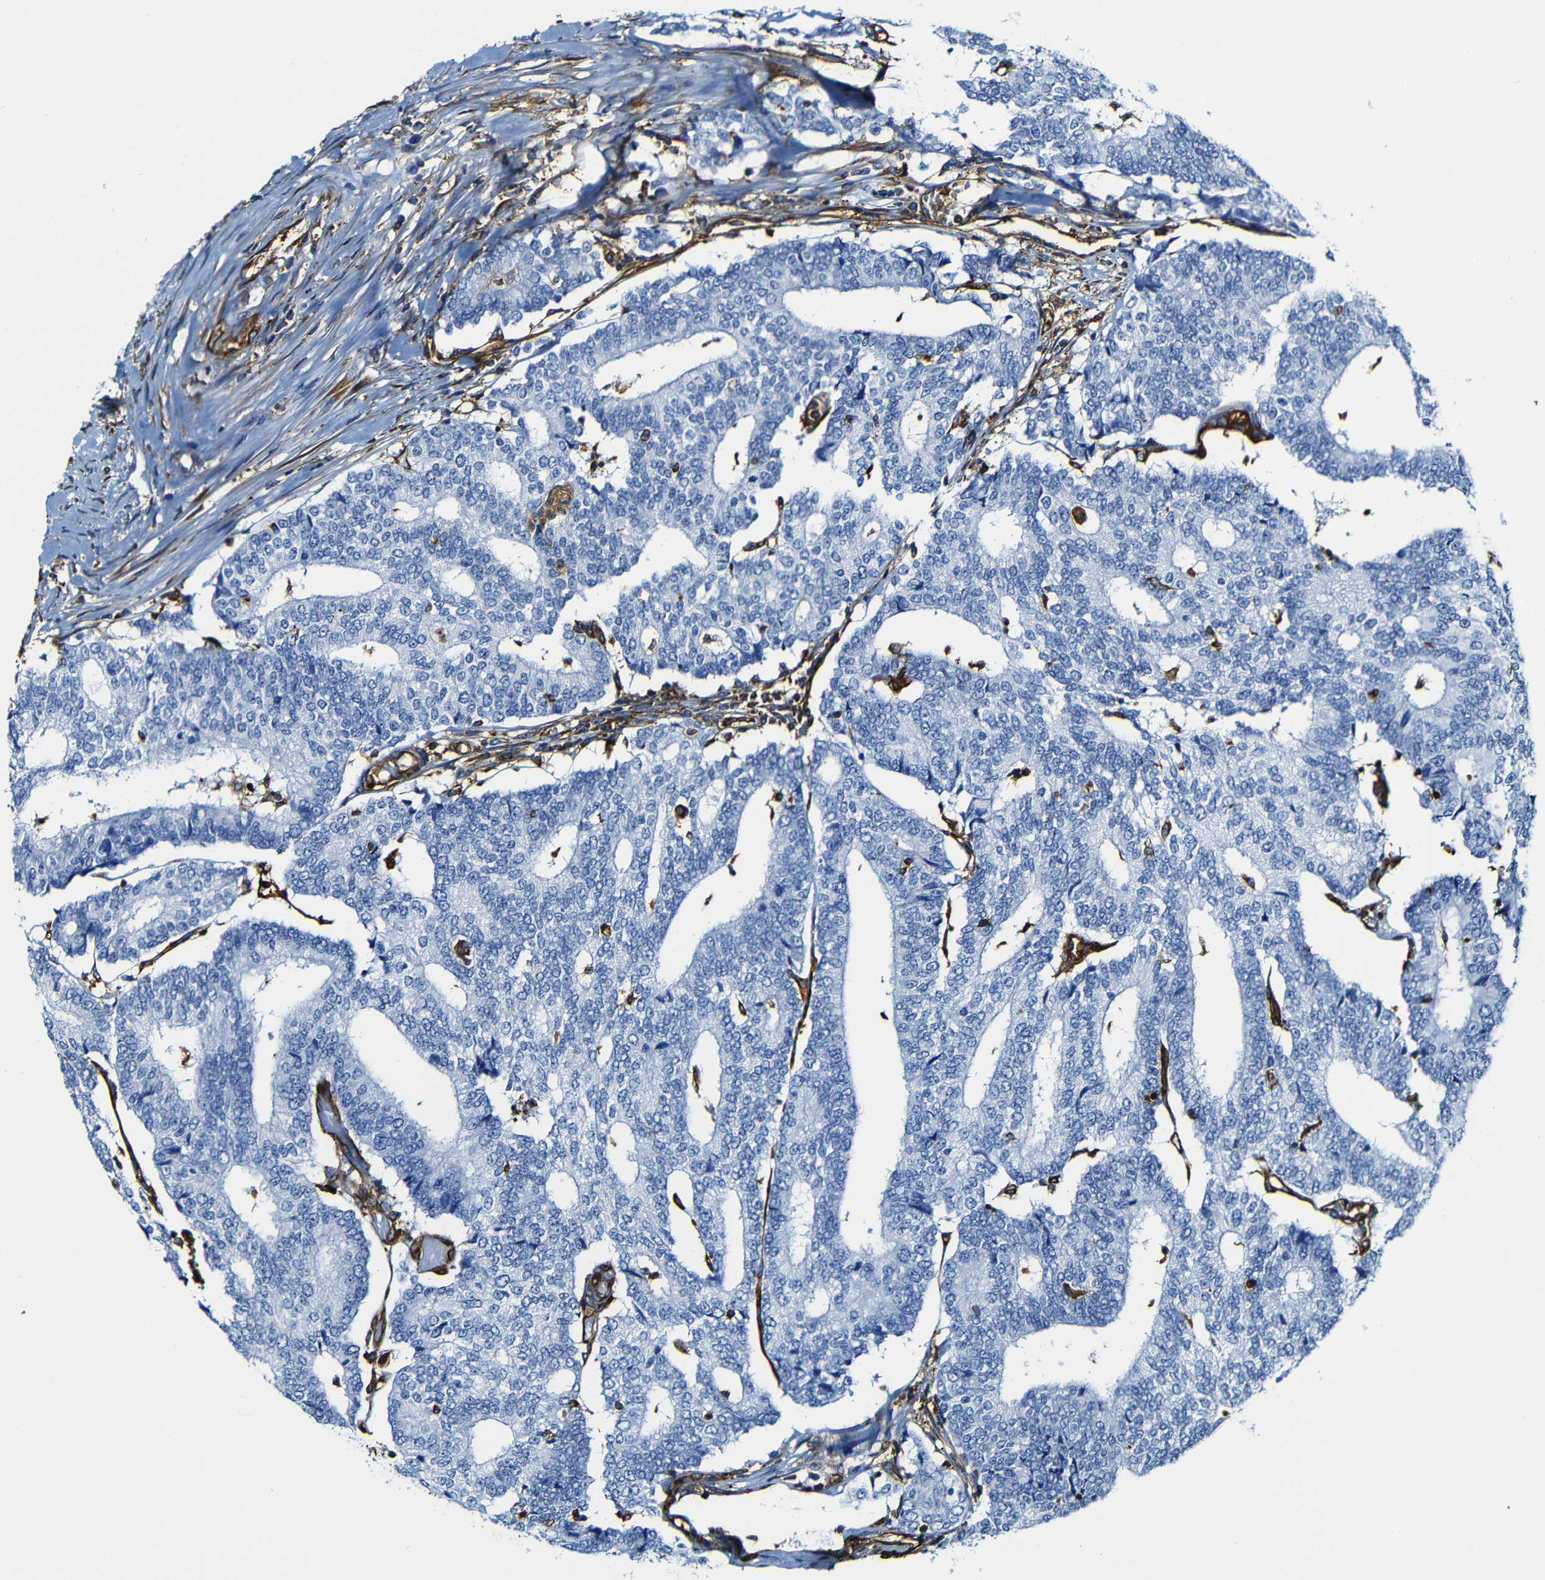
{"staining": {"intensity": "negative", "quantity": "none", "location": "none"}, "tissue": "prostate cancer", "cell_type": "Tumor cells", "image_type": "cancer", "snomed": [{"axis": "morphology", "description": "Normal tissue, NOS"}, {"axis": "morphology", "description": "Adenocarcinoma, High grade"}, {"axis": "topography", "description": "Prostate"}, {"axis": "topography", "description": "Seminal veicle"}], "caption": "High power microscopy histopathology image of an IHC image of adenocarcinoma (high-grade) (prostate), revealing no significant positivity in tumor cells.", "gene": "MSN", "patient": {"sex": "male", "age": 55}}